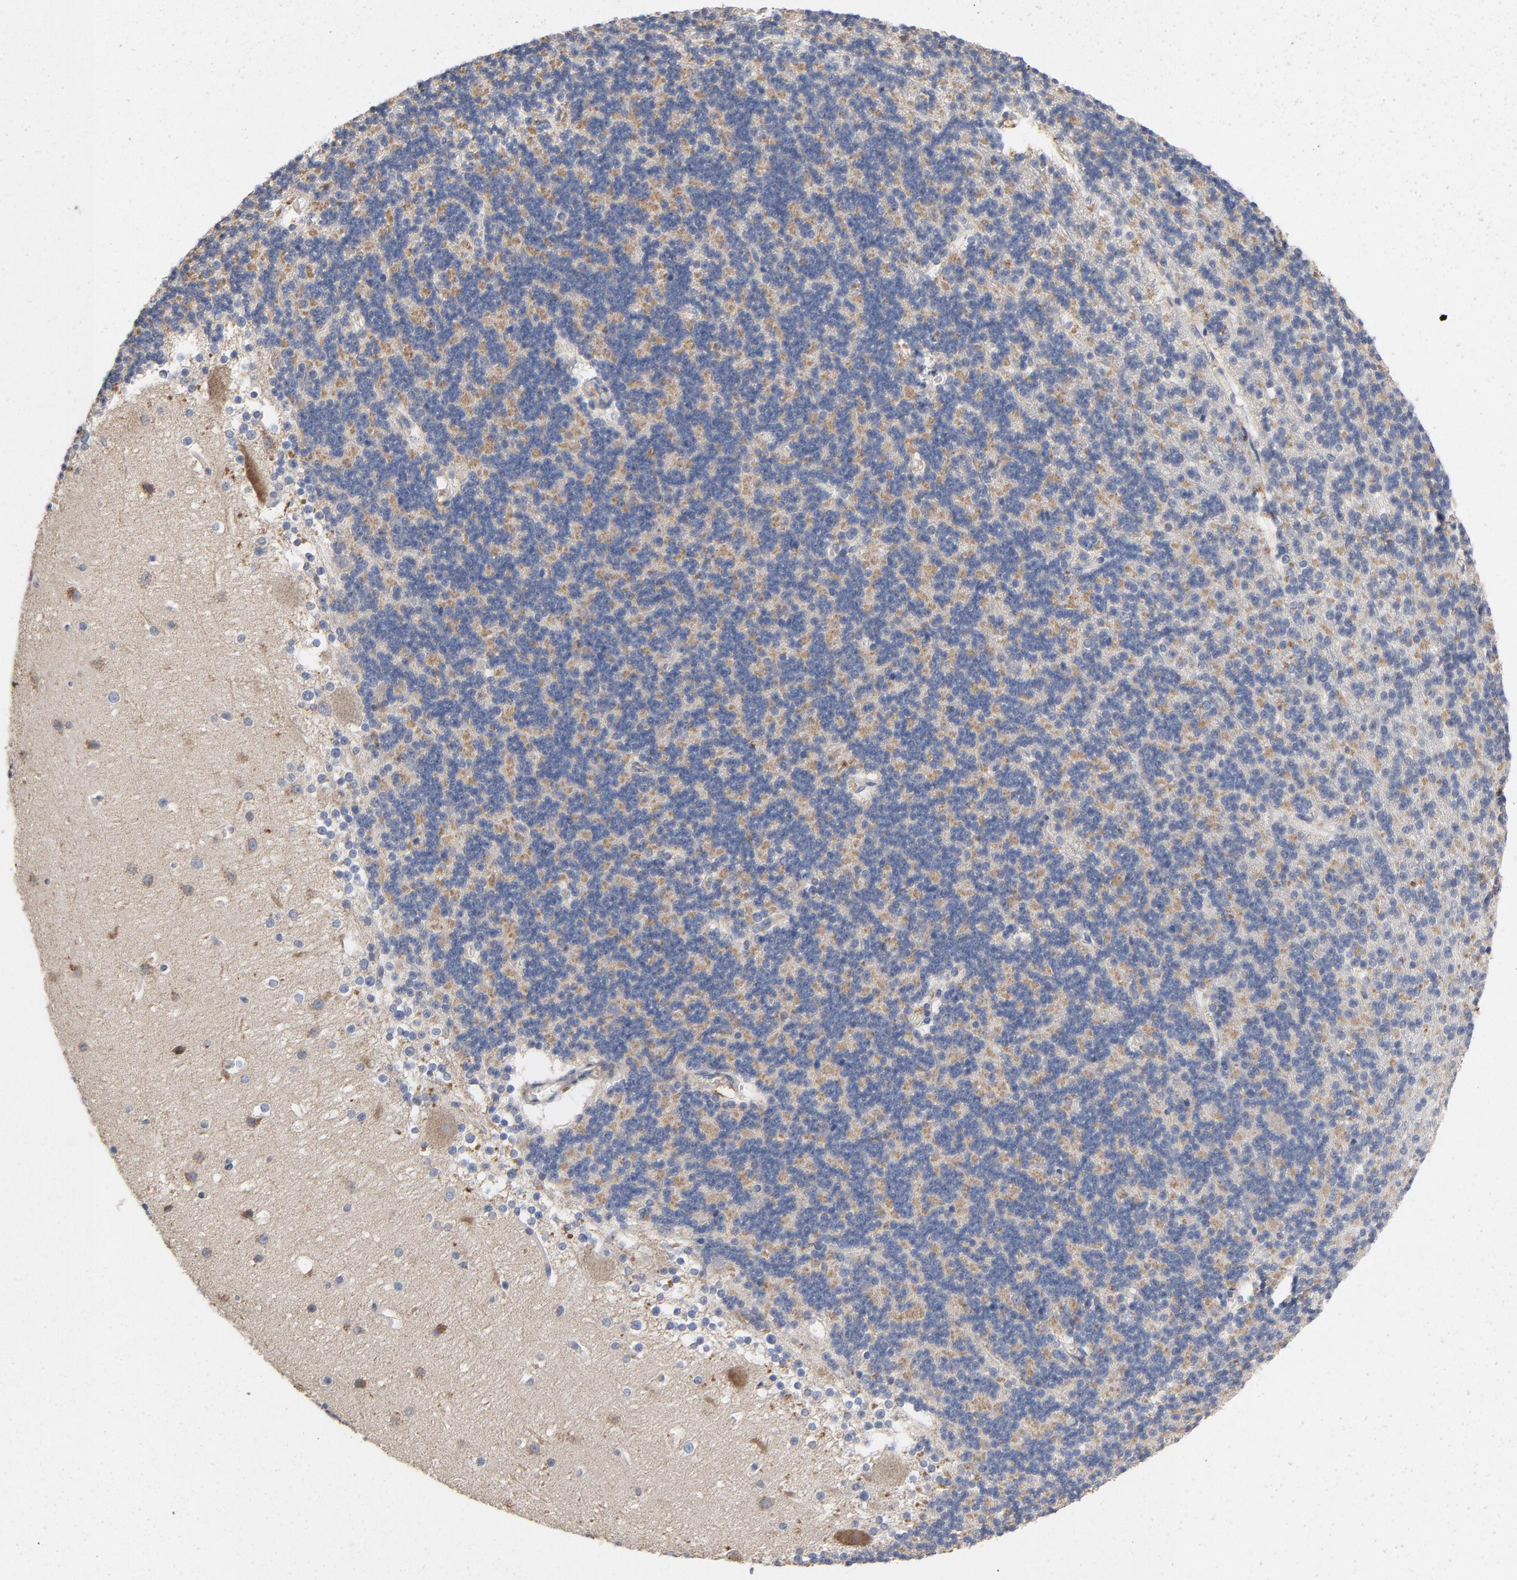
{"staining": {"intensity": "weak", "quantity": ">75%", "location": "cytoplasmic/membranous"}, "tissue": "cerebellum", "cell_type": "Cells in granular layer", "image_type": "normal", "snomed": [{"axis": "morphology", "description": "Normal tissue, NOS"}, {"axis": "topography", "description": "Cerebellum"}], "caption": "An image of cerebellum stained for a protein shows weak cytoplasmic/membranous brown staining in cells in granular layer.", "gene": "CCDC134", "patient": {"sex": "female", "age": 19}}